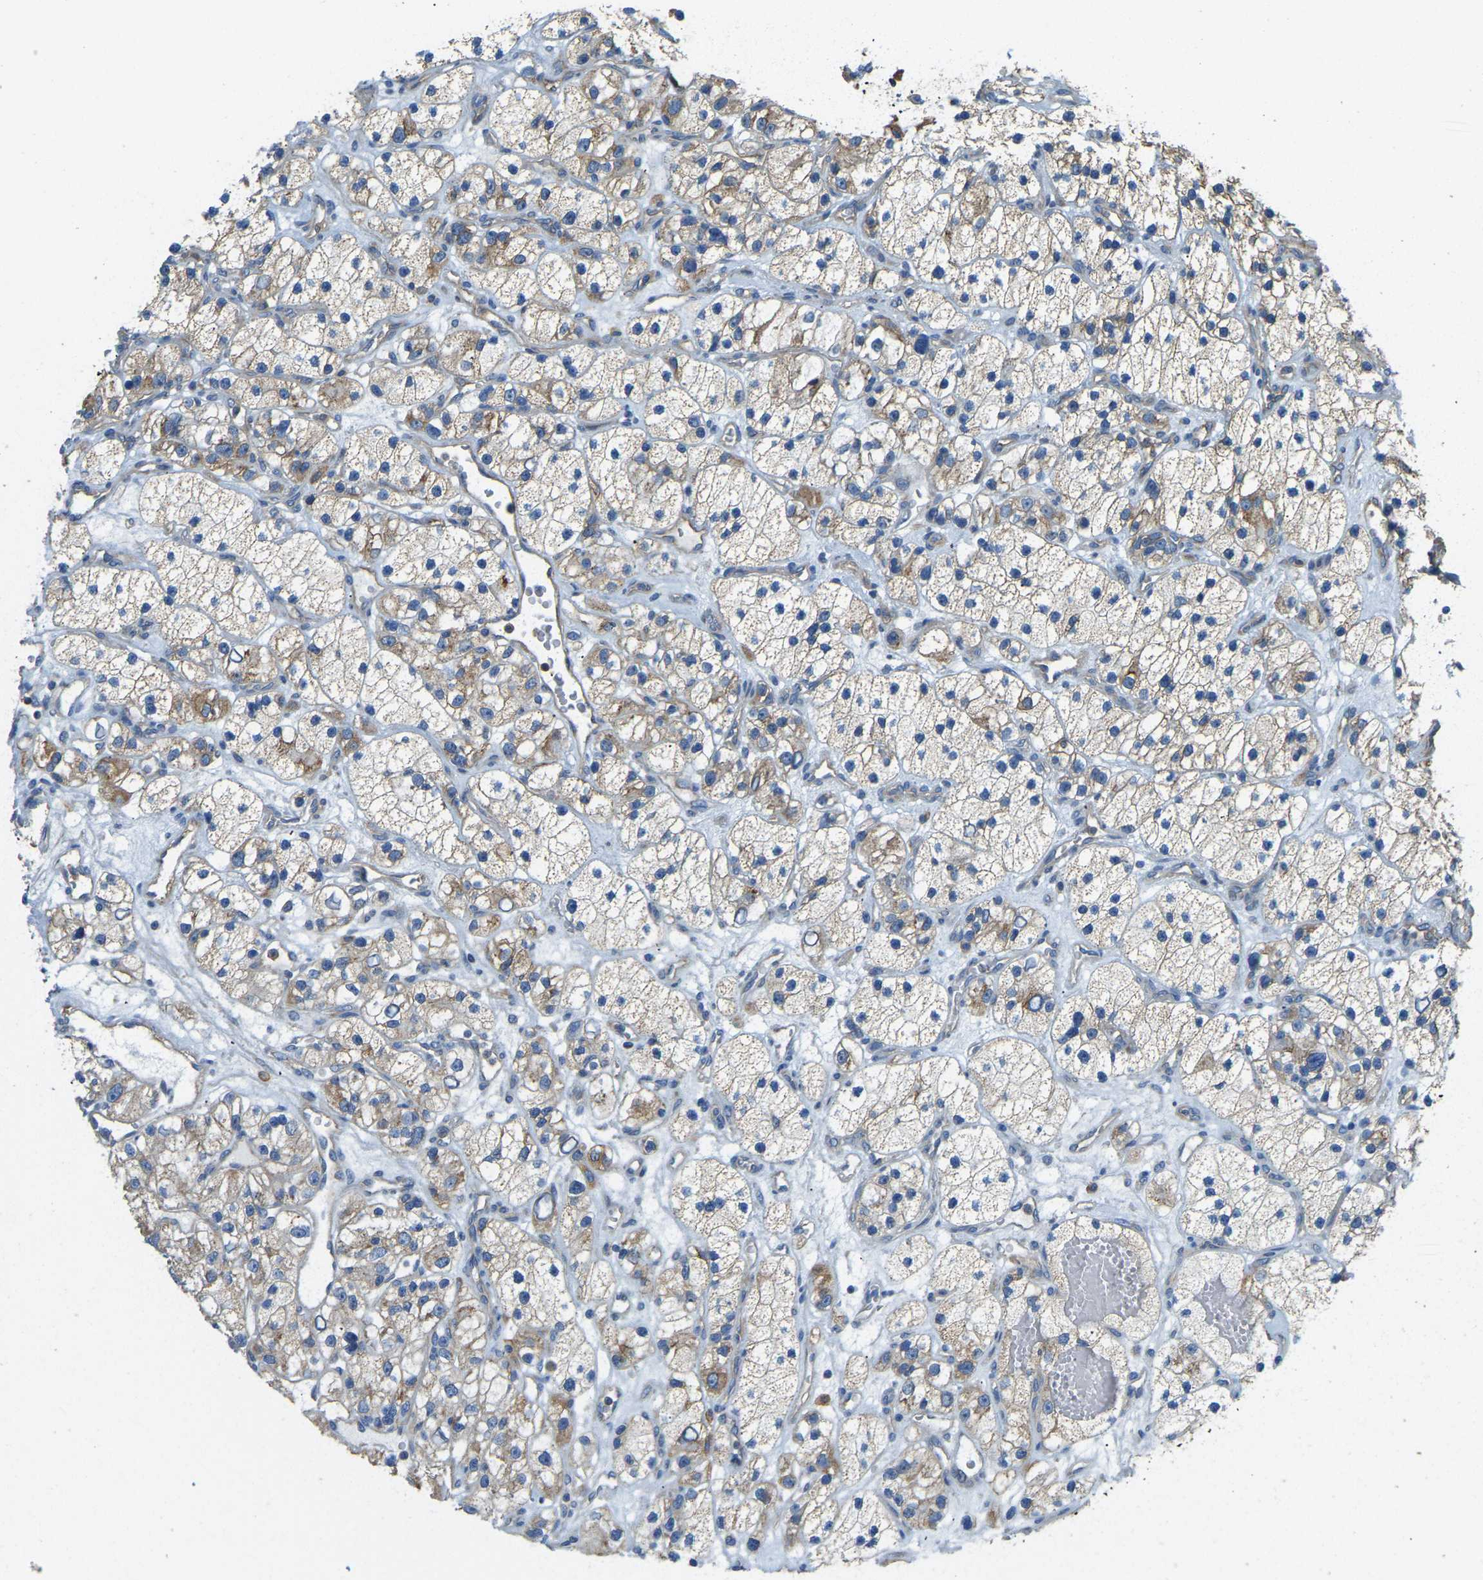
{"staining": {"intensity": "moderate", "quantity": ">75%", "location": "cytoplasmic/membranous"}, "tissue": "renal cancer", "cell_type": "Tumor cells", "image_type": "cancer", "snomed": [{"axis": "morphology", "description": "Adenocarcinoma, NOS"}, {"axis": "topography", "description": "Kidney"}], "caption": "Immunohistochemical staining of renal cancer shows medium levels of moderate cytoplasmic/membranous protein positivity in about >75% of tumor cells.", "gene": "AHNAK", "patient": {"sex": "female", "age": 57}}